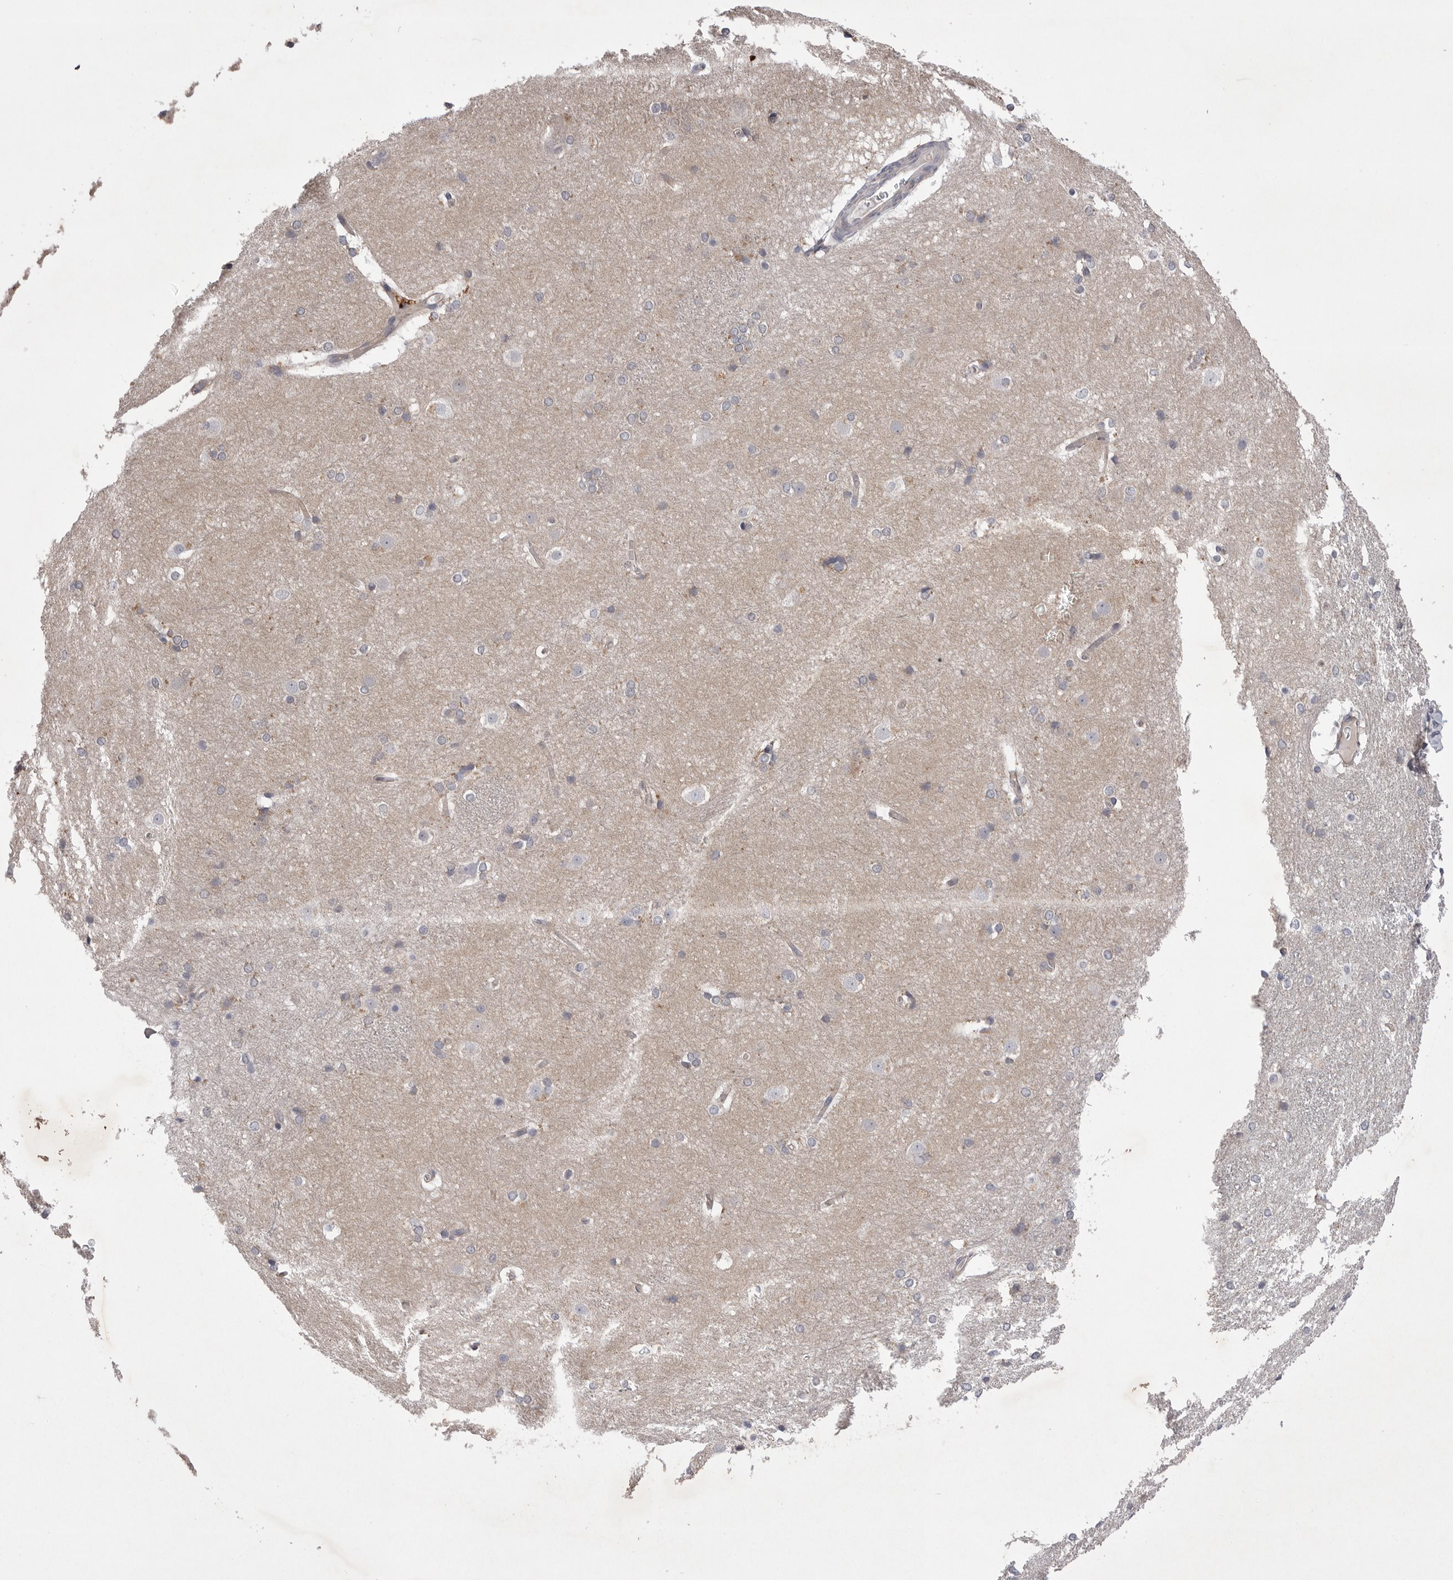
{"staining": {"intensity": "moderate", "quantity": "<25%", "location": "cytoplasmic/membranous"}, "tissue": "caudate", "cell_type": "Glial cells", "image_type": "normal", "snomed": [{"axis": "morphology", "description": "Normal tissue, NOS"}, {"axis": "topography", "description": "Lateral ventricle wall"}], "caption": "Immunohistochemistry (IHC) histopathology image of unremarkable caudate: caudate stained using IHC exhibits low levels of moderate protein expression localized specifically in the cytoplasmic/membranous of glial cells, appearing as a cytoplasmic/membranous brown color.", "gene": "VAC14", "patient": {"sex": "female", "age": 19}}